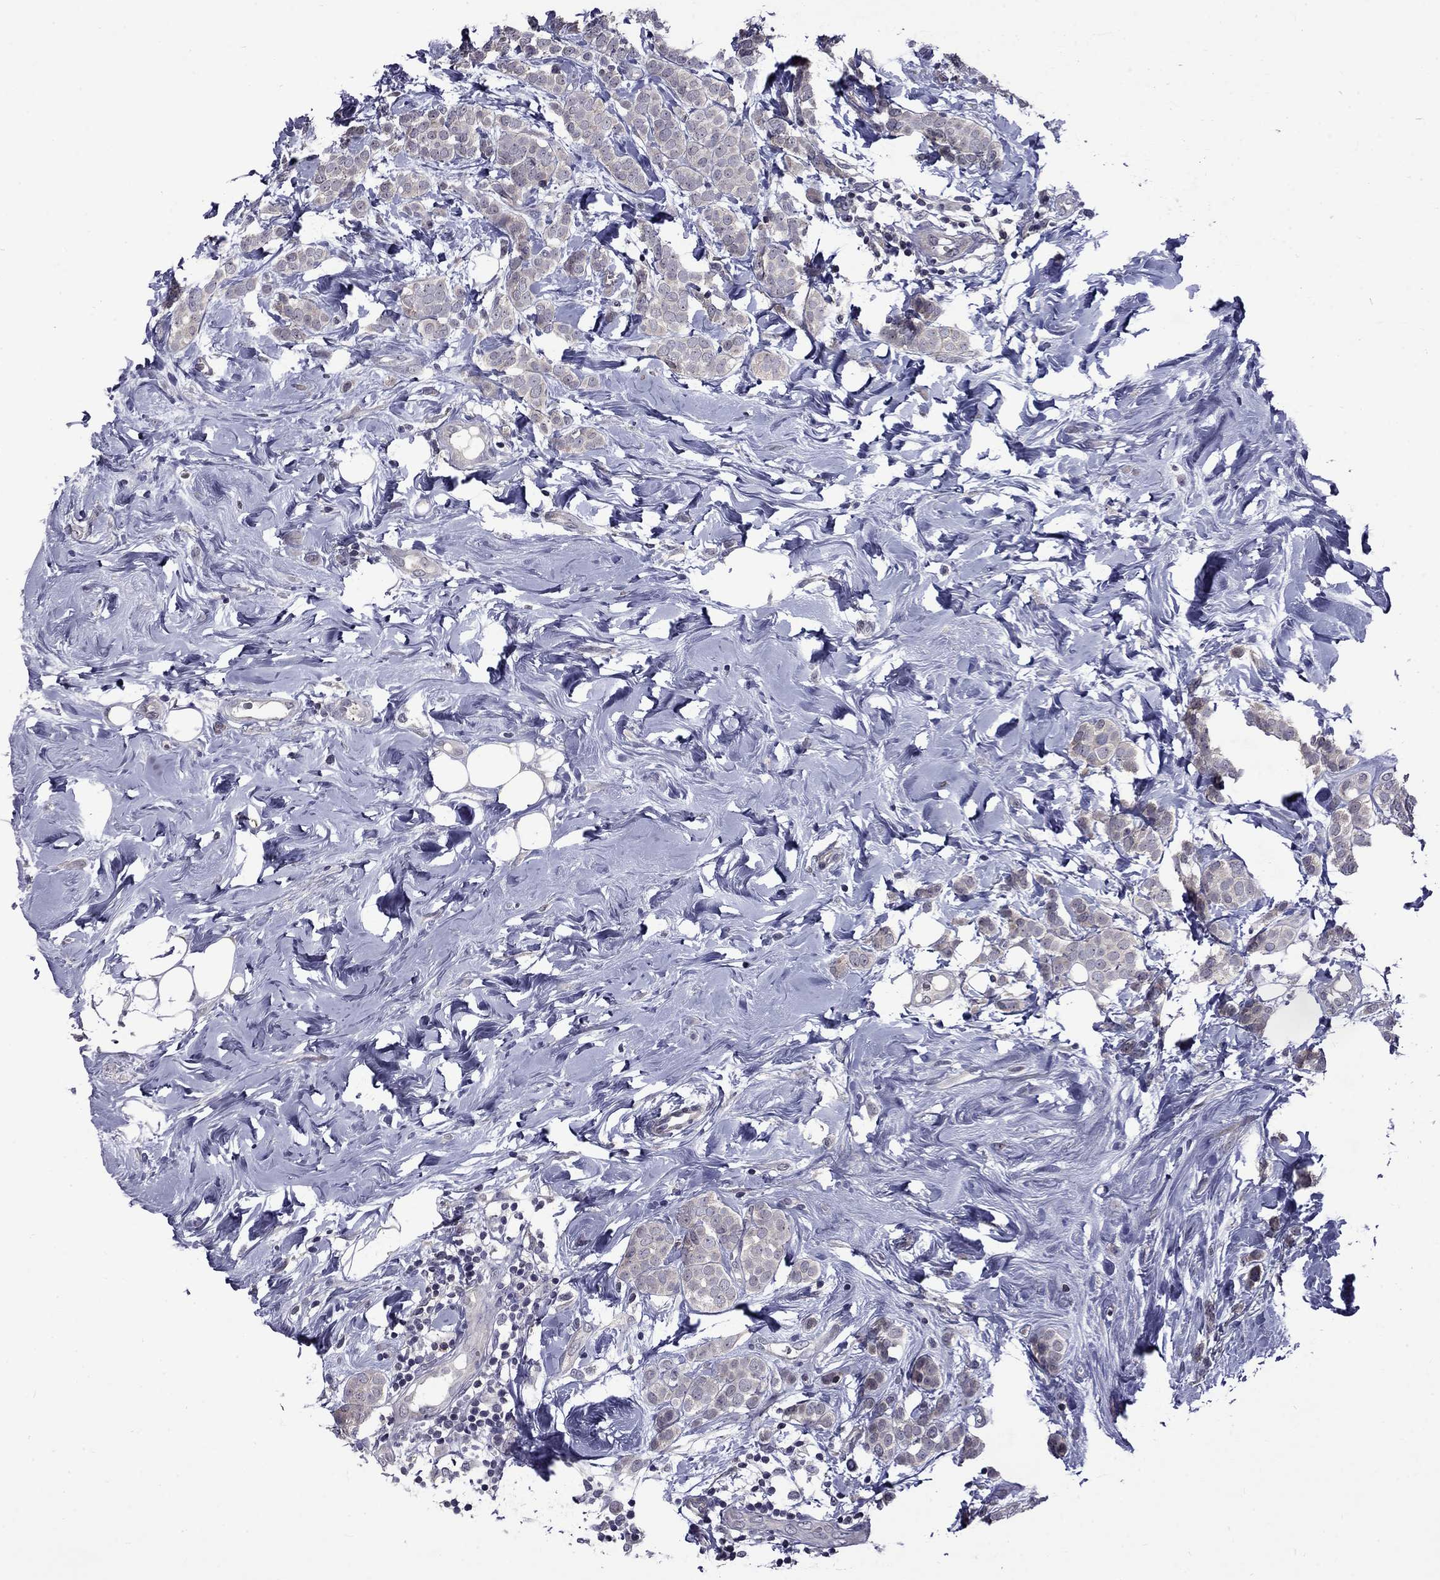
{"staining": {"intensity": "negative", "quantity": "none", "location": "none"}, "tissue": "breast cancer", "cell_type": "Tumor cells", "image_type": "cancer", "snomed": [{"axis": "morphology", "description": "Lobular carcinoma"}, {"axis": "topography", "description": "Breast"}], "caption": "DAB immunohistochemical staining of breast cancer shows no significant expression in tumor cells.", "gene": "SNTA1", "patient": {"sex": "female", "age": 49}}